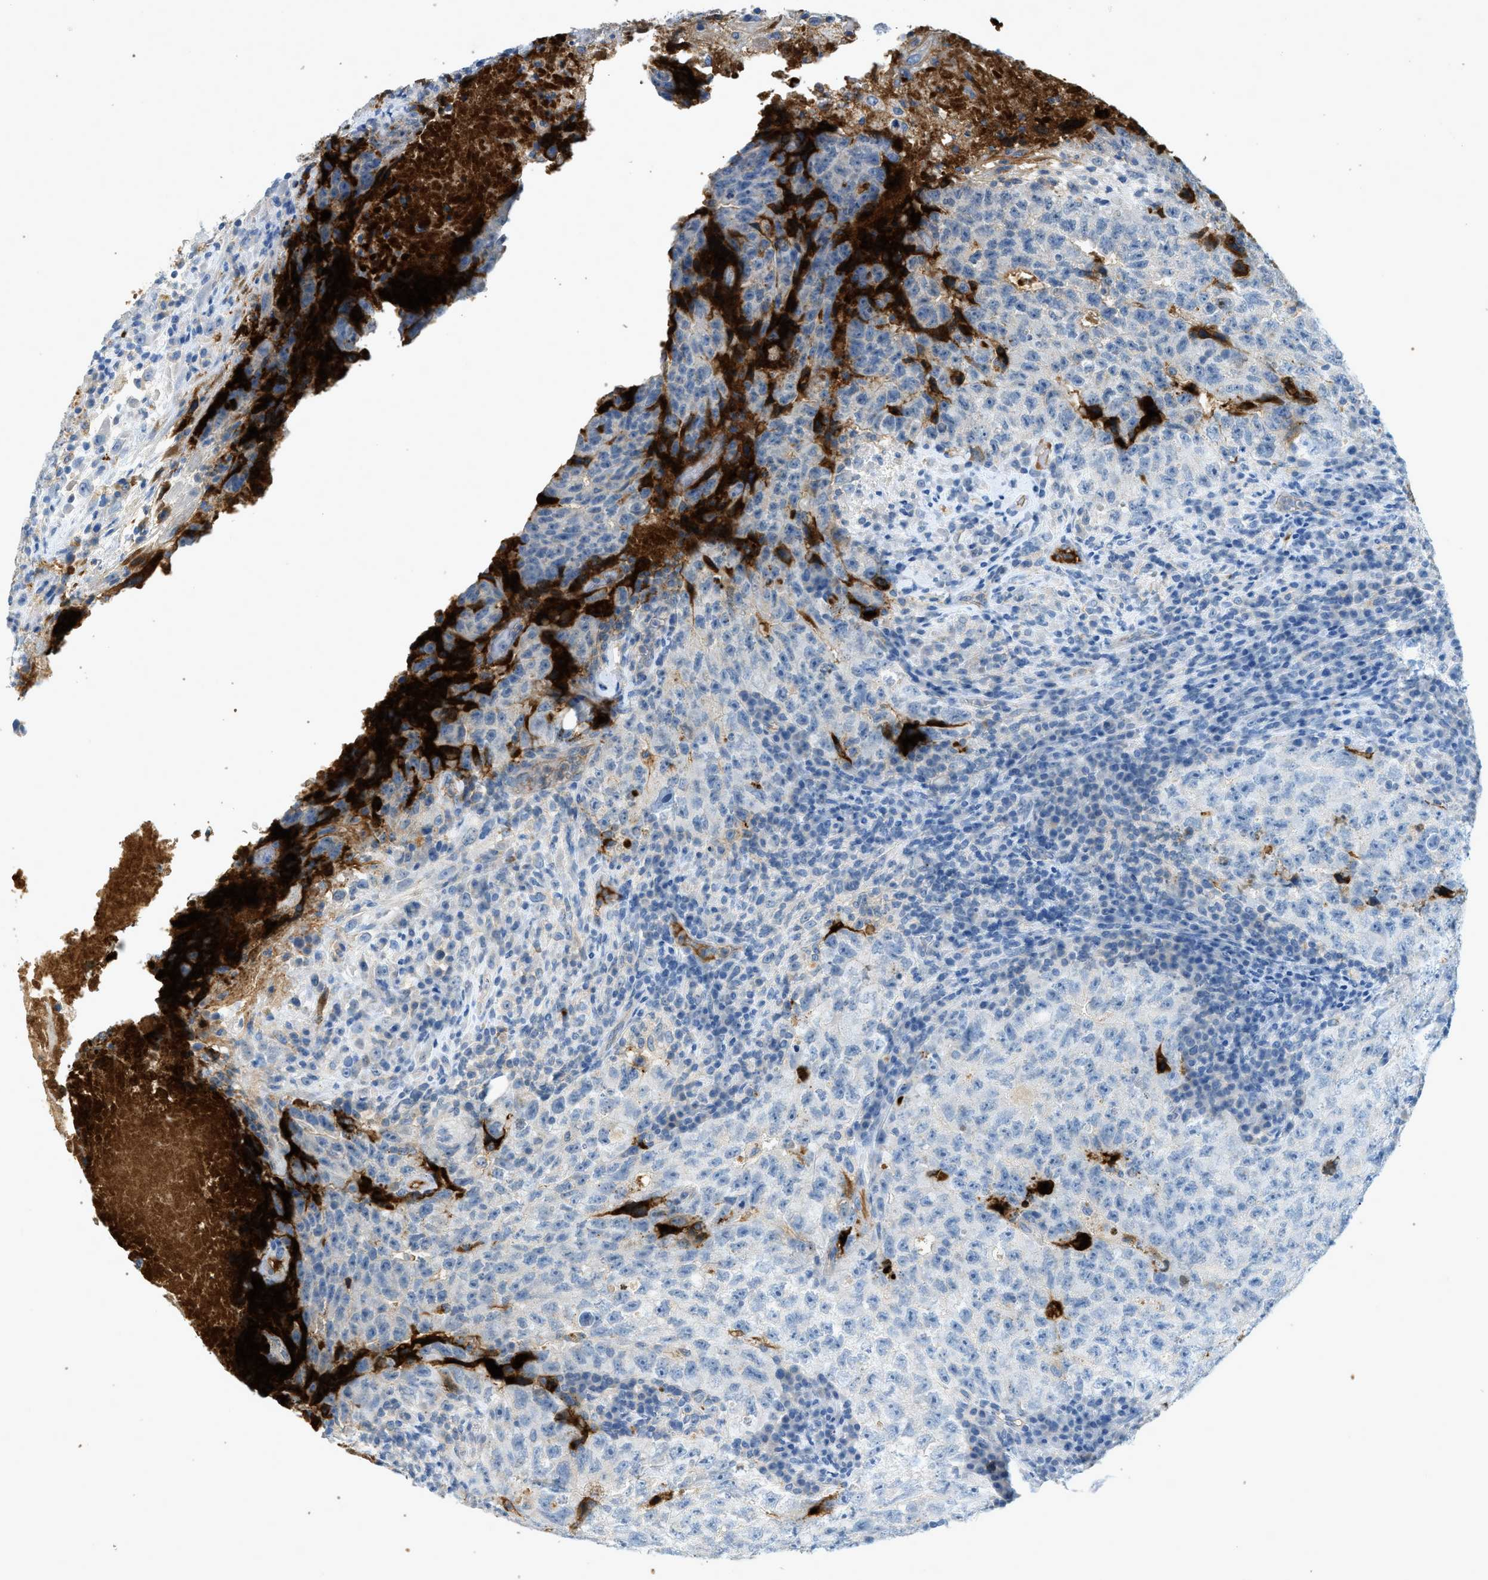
{"staining": {"intensity": "negative", "quantity": "none", "location": "none"}, "tissue": "testis cancer", "cell_type": "Tumor cells", "image_type": "cancer", "snomed": [{"axis": "morphology", "description": "Necrosis, NOS"}, {"axis": "morphology", "description": "Carcinoma, Embryonal, NOS"}, {"axis": "topography", "description": "Testis"}], "caption": "There is no significant staining in tumor cells of testis cancer (embryonal carcinoma).", "gene": "F2", "patient": {"sex": "male", "age": 19}}